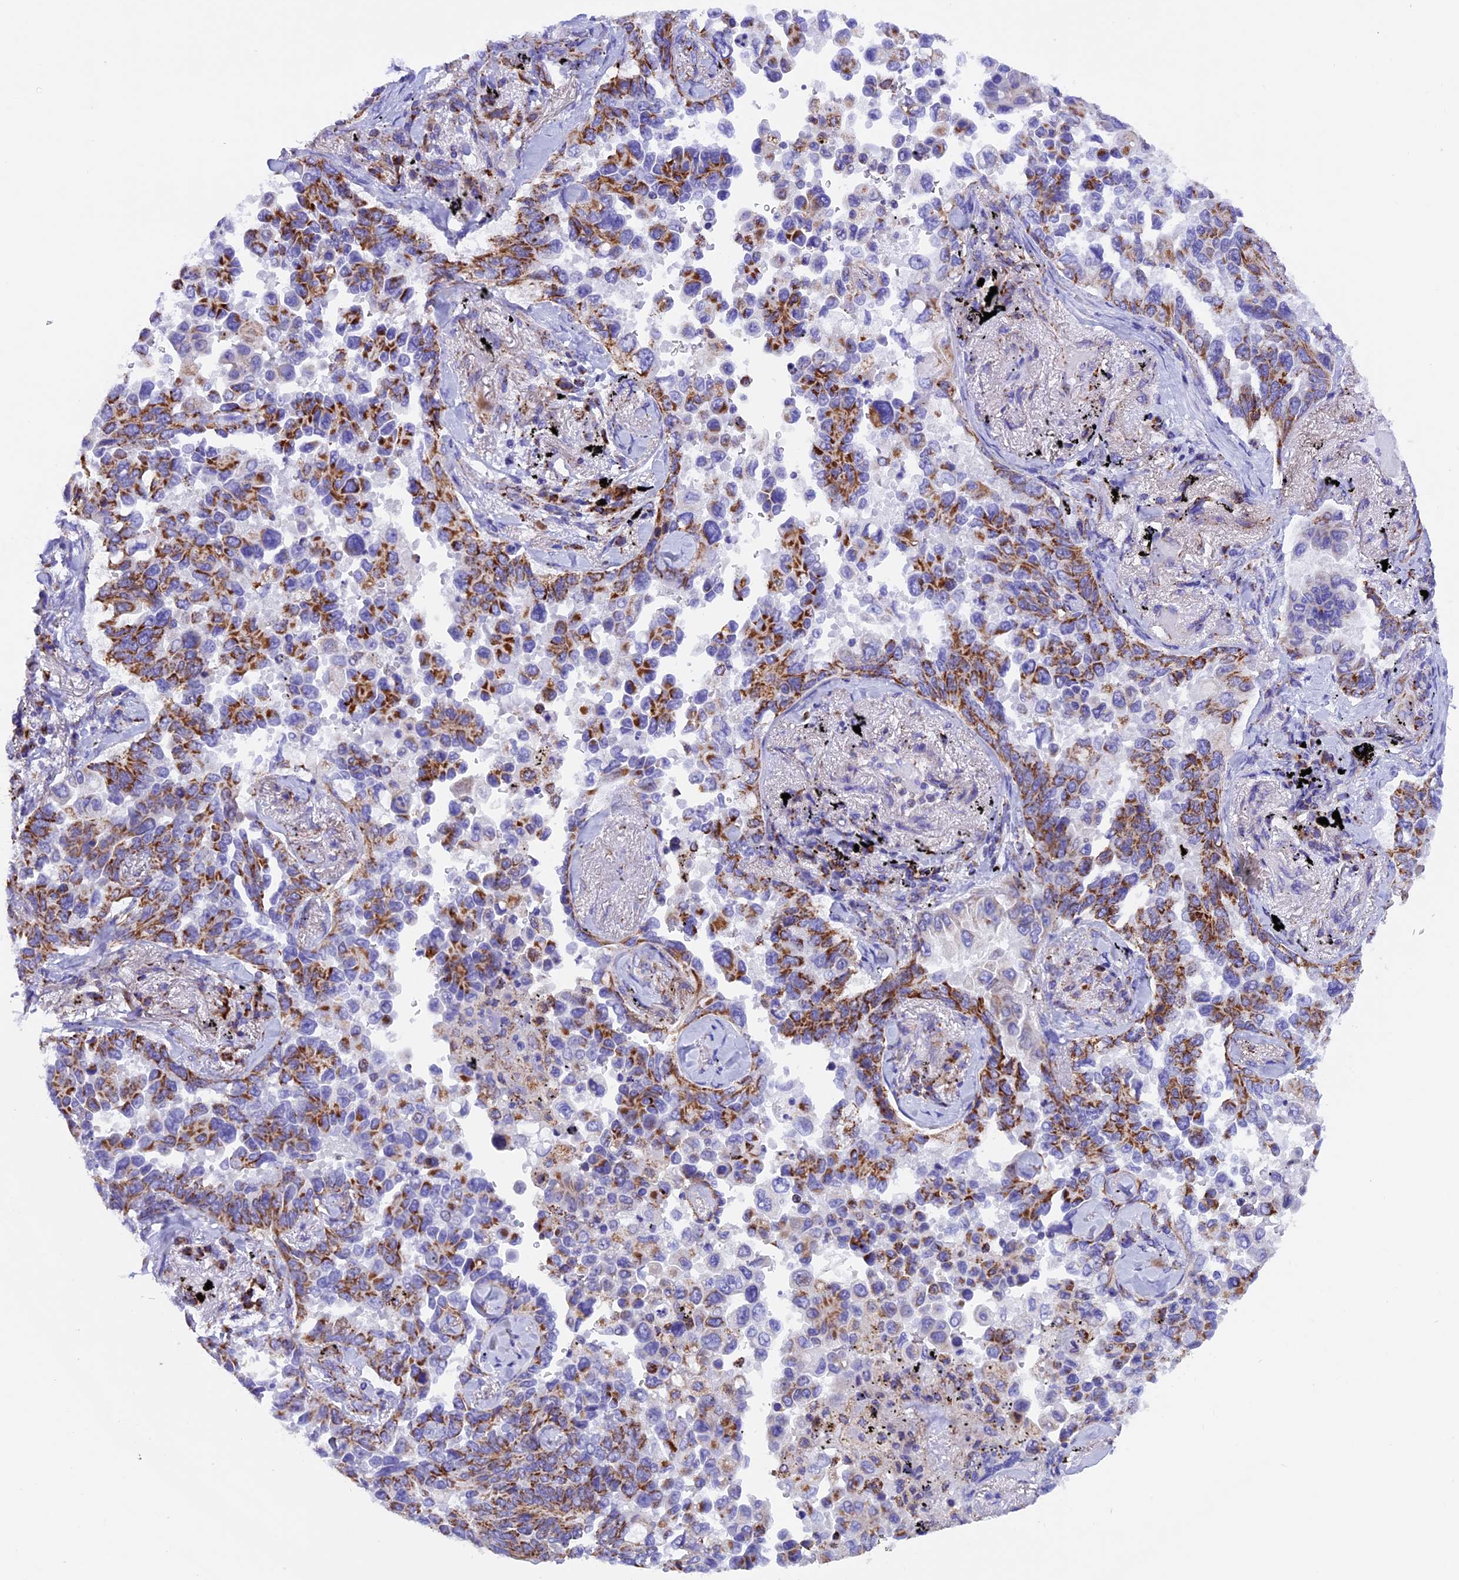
{"staining": {"intensity": "strong", "quantity": "25%-75%", "location": "cytoplasmic/membranous"}, "tissue": "lung cancer", "cell_type": "Tumor cells", "image_type": "cancer", "snomed": [{"axis": "morphology", "description": "Adenocarcinoma, NOS"}, {"axis": "topography", "description": "Lung"}], "caption": "Immunohistochemical staining of adenocarcinoma (lung) demonstrates high levels of strong cytoplasmic/membranous staining in approximately 25%-75% of tumor cells.", "gene": "SLC8B1", "patient": {"sex": "female", "age": 67}}